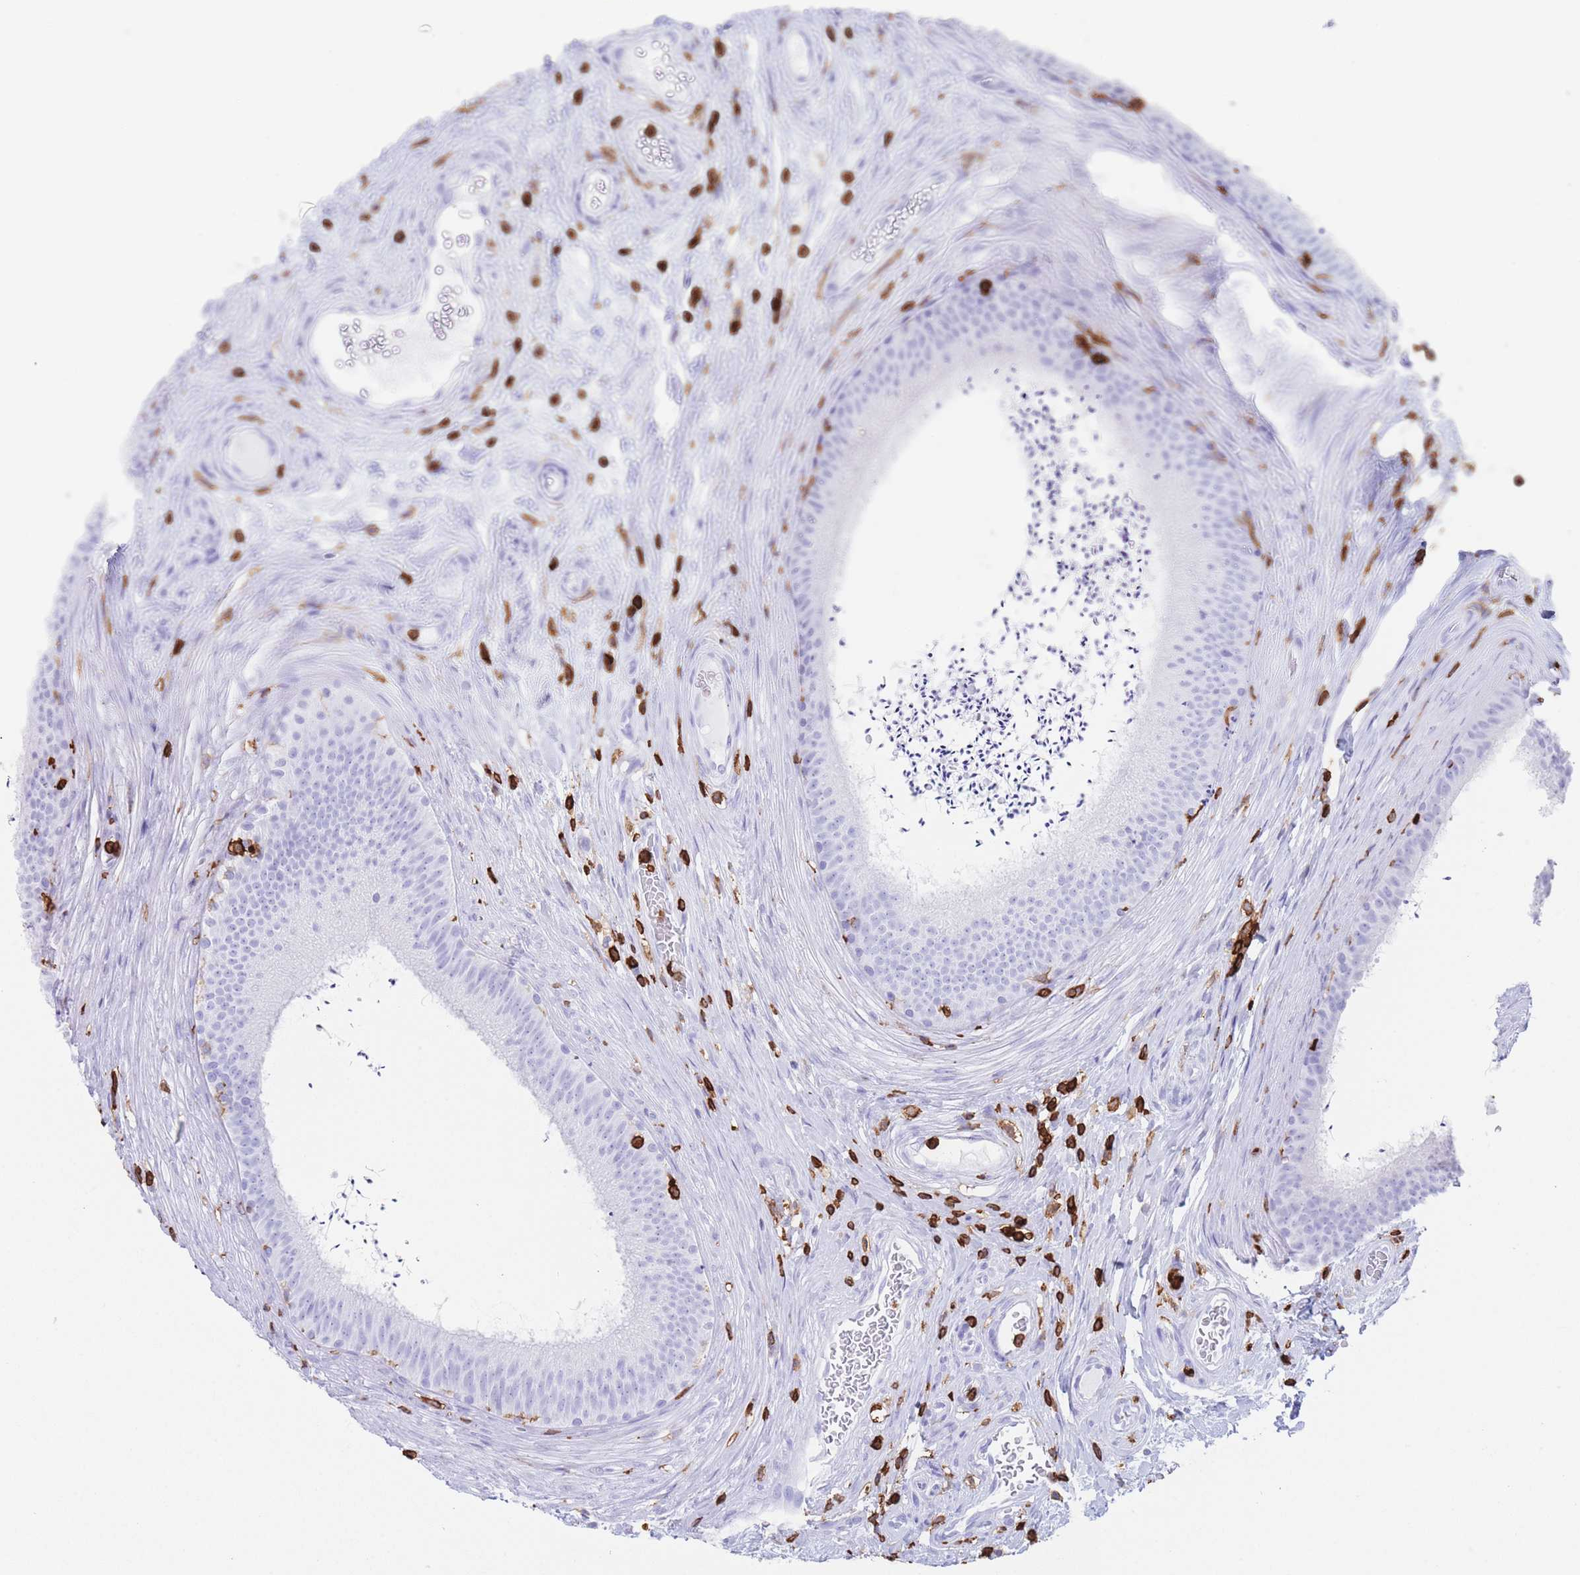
{"staining": {"intensity": "negative", "quantity": "none", "location": "none"}, "tissue": "epididymis", "cell_type": "Glandular cells", "image_type": "normal", "snomed": [{"axis": "morphology", "description": "Normal tissue, NOS"}, {"axis": "topography", "description": "Testis"}, {"axis": "topography", "description": "Epididymis"}], "caption": "A high-resolution histopathology image shows IHC staining of benign epididymis, which demonstrates no significant expression in glandular cells.", "gene": "CORO1A", "patient": {"sex": "male", "age": 41}}